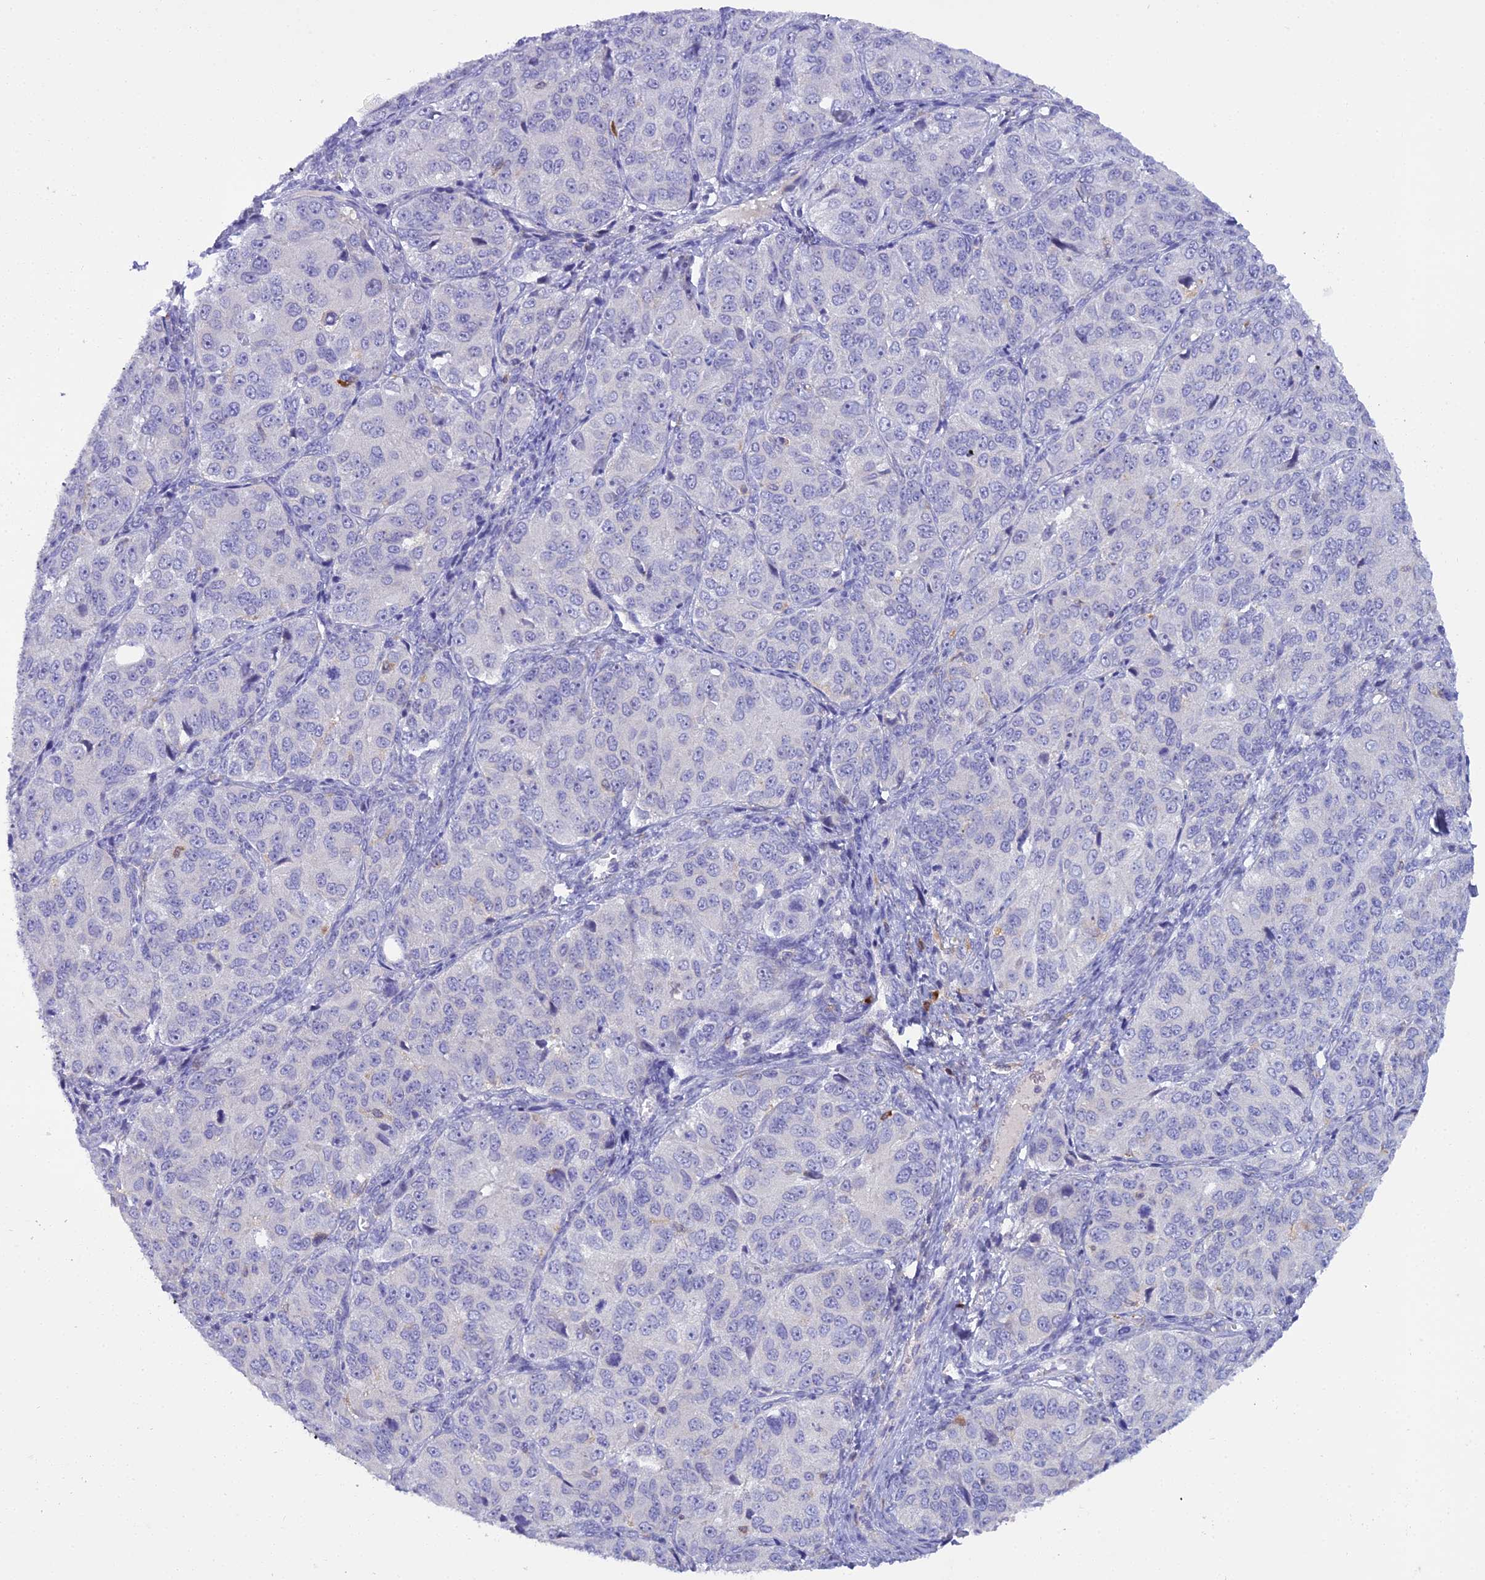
{"staining": {"intensity": "negative", "quantity": "none", "location": "none"}, "tissue": "ovarian cancer", "cell_type": "Tumor cells", "image_type": "cancer", "snomed": [{"axis": "morphology", "description": "Carcinoma, endometroid"}, {"axis": "topography", "description": "Ovary"}], "caption": "Ovarian endometroid carcinoma stained for a protein using immunohistochemistry displays no positivity tumor cells.", "gene": "BLNK", "patient": {"sex": "female", "age": 51}}